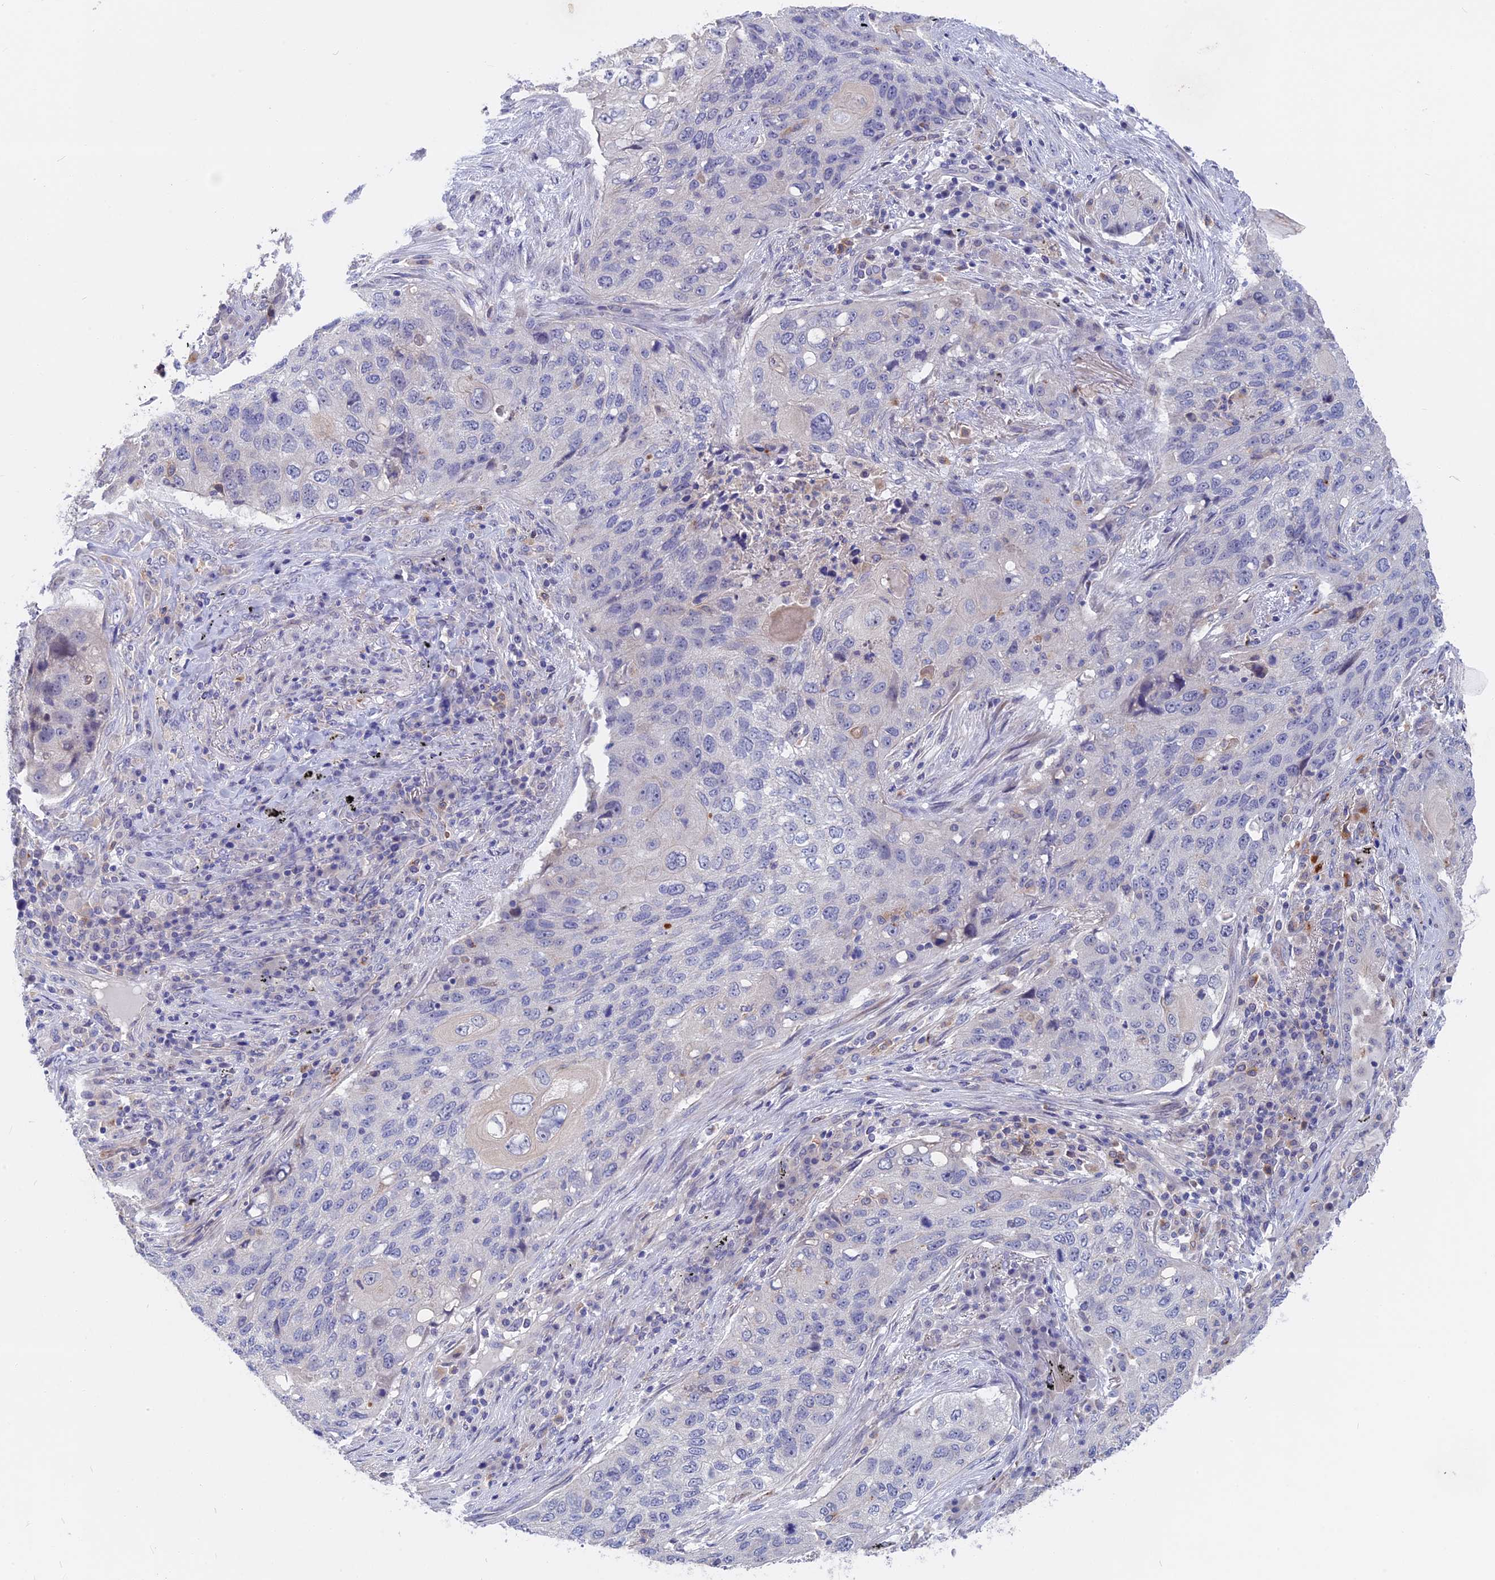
{"staining": {"intensity": "negative", "quantity": "none", "location": "none"}, "tissue": "lung cancer", "cell_type": "Tumor cells", "image_type": "cancer", "snomed": [{"axis": "morphology", "description": "Squamous cell carcinoma, NOS"}, {"axis": "topography", "description": "Lung"}], "caption": "This is an immunohistochemistry (IHC) image of human lung cancer. There is no expression in tumor cells.", "gene": "SLC2A6", "patient": {"sex": "female", "age": 63}}